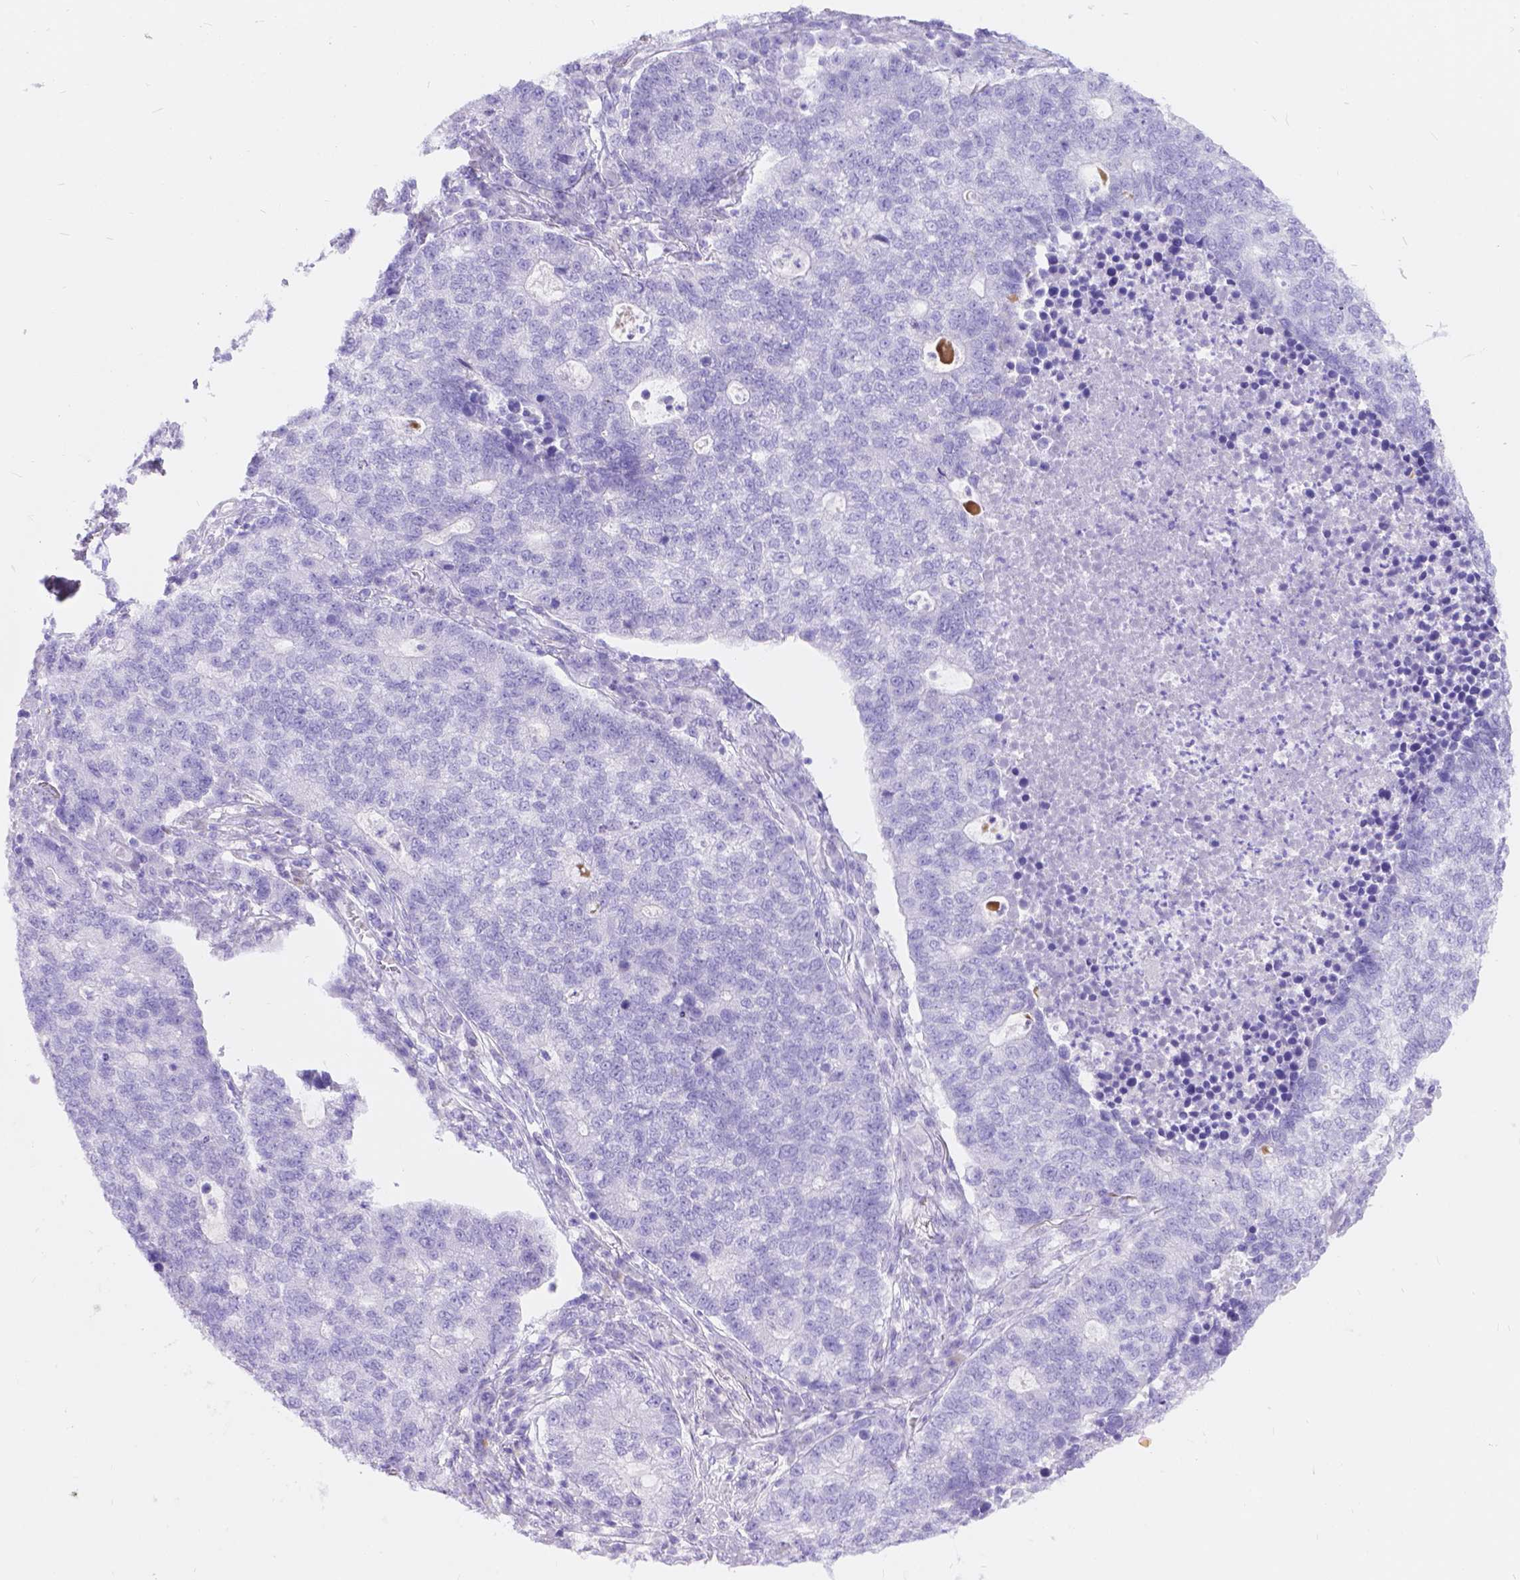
{"staining": {"intensity": "negative", "quantity": "none", "location": "none"}, "tissue": "lung cancer", "cell_type": "Tumor cells", "image_type": "cancer", "snomed": [{"axis": "morphology", "description": "Adenocarcinoma, NOS"}, {"axis": "topography", "description": "Lung"}], "caption": "High power microscopy image of an immunohistochemistry (IHC) image of lung cancer (adenocarcinoma), revealing no significant positivity in tumor cells.", "gene": "KLHL10", "patient": {"sex": "male", "age": 57}}